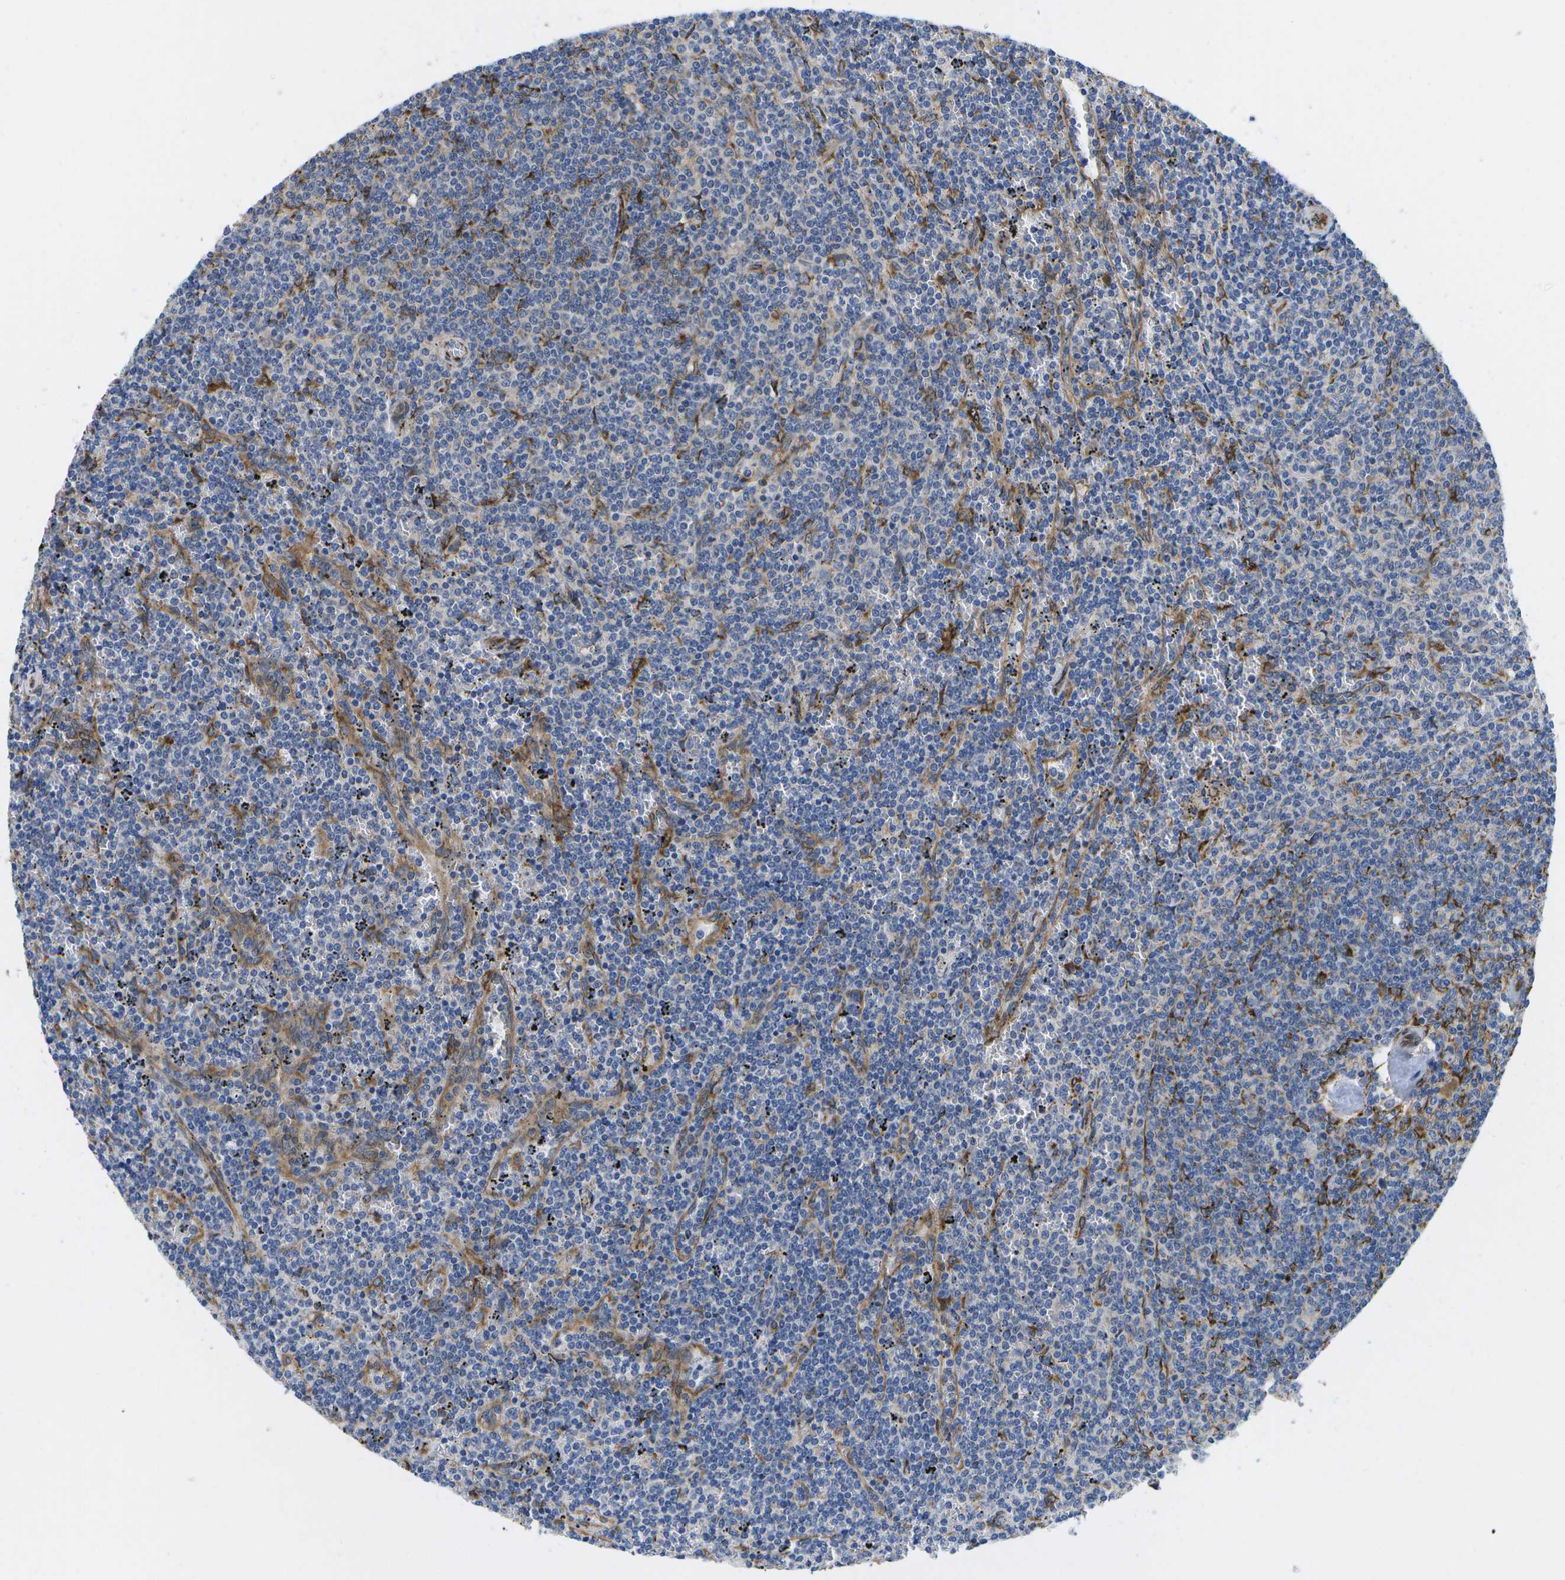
{"staining": {"intensity": "moderate", "quantity": "<25%", "location": "cytoplasmic/membranous"}, "tissue": "lymphoma", "cell_type": "Tumor cells", "image_type": "cancer", "snomed": [{"axis": "morphology", "description": "Malignant lymphoma, non-Hodgkin's type, Low grade"}, {"axis": "topography", "description": "Spleen"}], "caption": "Human malignant lymphoma, non-Hodgkin's type (low-grade) stained with a brown dye displays moderate cytoplasmic/membranous positive expression in approximately <25% of tumor cells.", "gene": "ZDHHC17", "patient": {"sex": "female", "age": 50}}